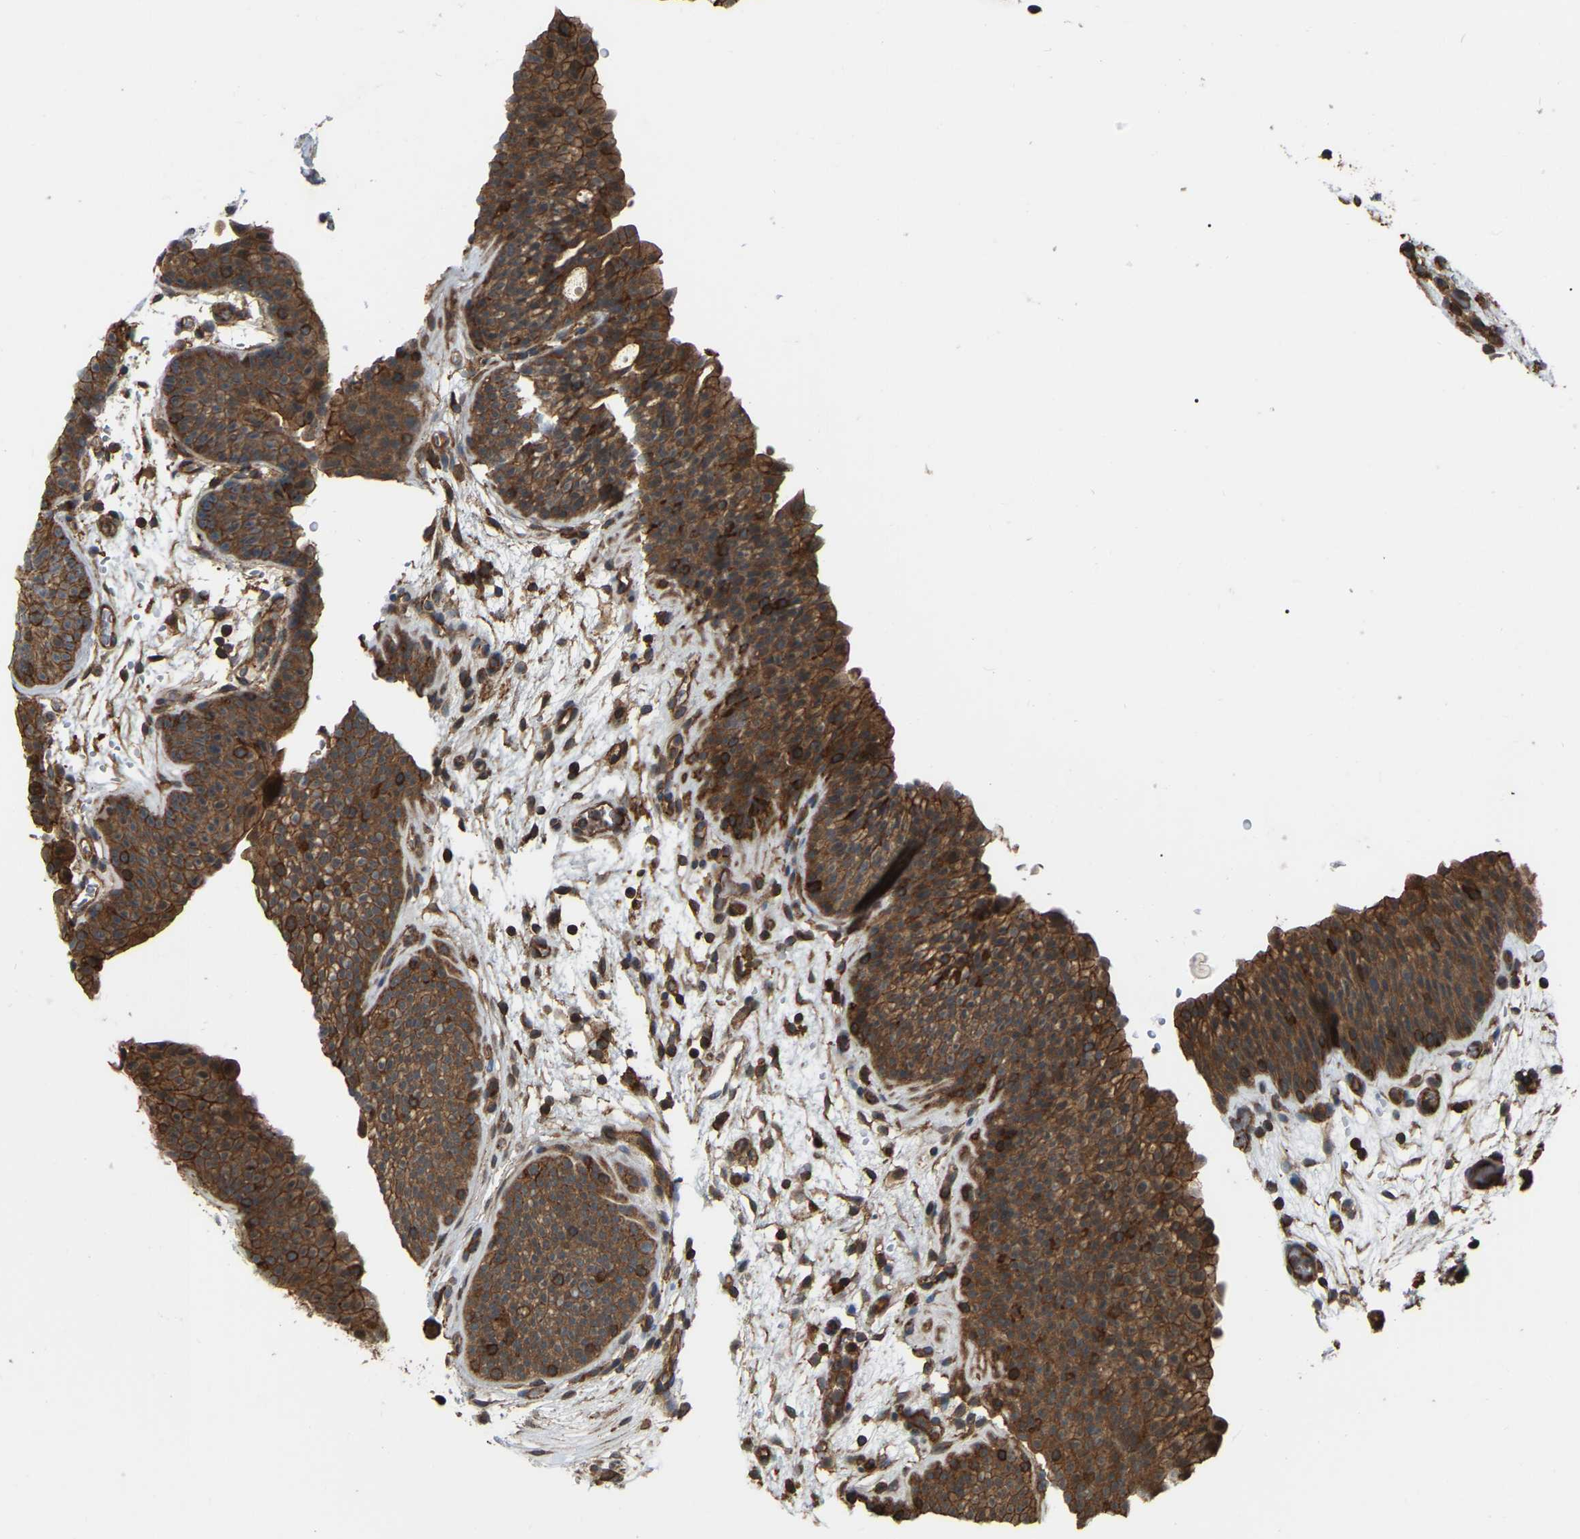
{"staining": {"intensity": "strong", "quantity": ">75%", "location": "cytoplasmic/membranous"}, "tissue": "urinary bladder", "cell_type": "Urothelial cells", "image_type": "normal", "snomed": [{"axis": "morphology", "description": "Normal tissue, NOS"}, {"axis": "topography", "description": "Urinary bladder"}], "caption": "This is an image of immunohistochemistry (IHC) staining of unremarkable urinary bladder, which shows strong expression in the cytoplasmic/membranous of urothelial cells.", "gene": "SAMD9L", "patient": {"sex": "male", "age": 37}}